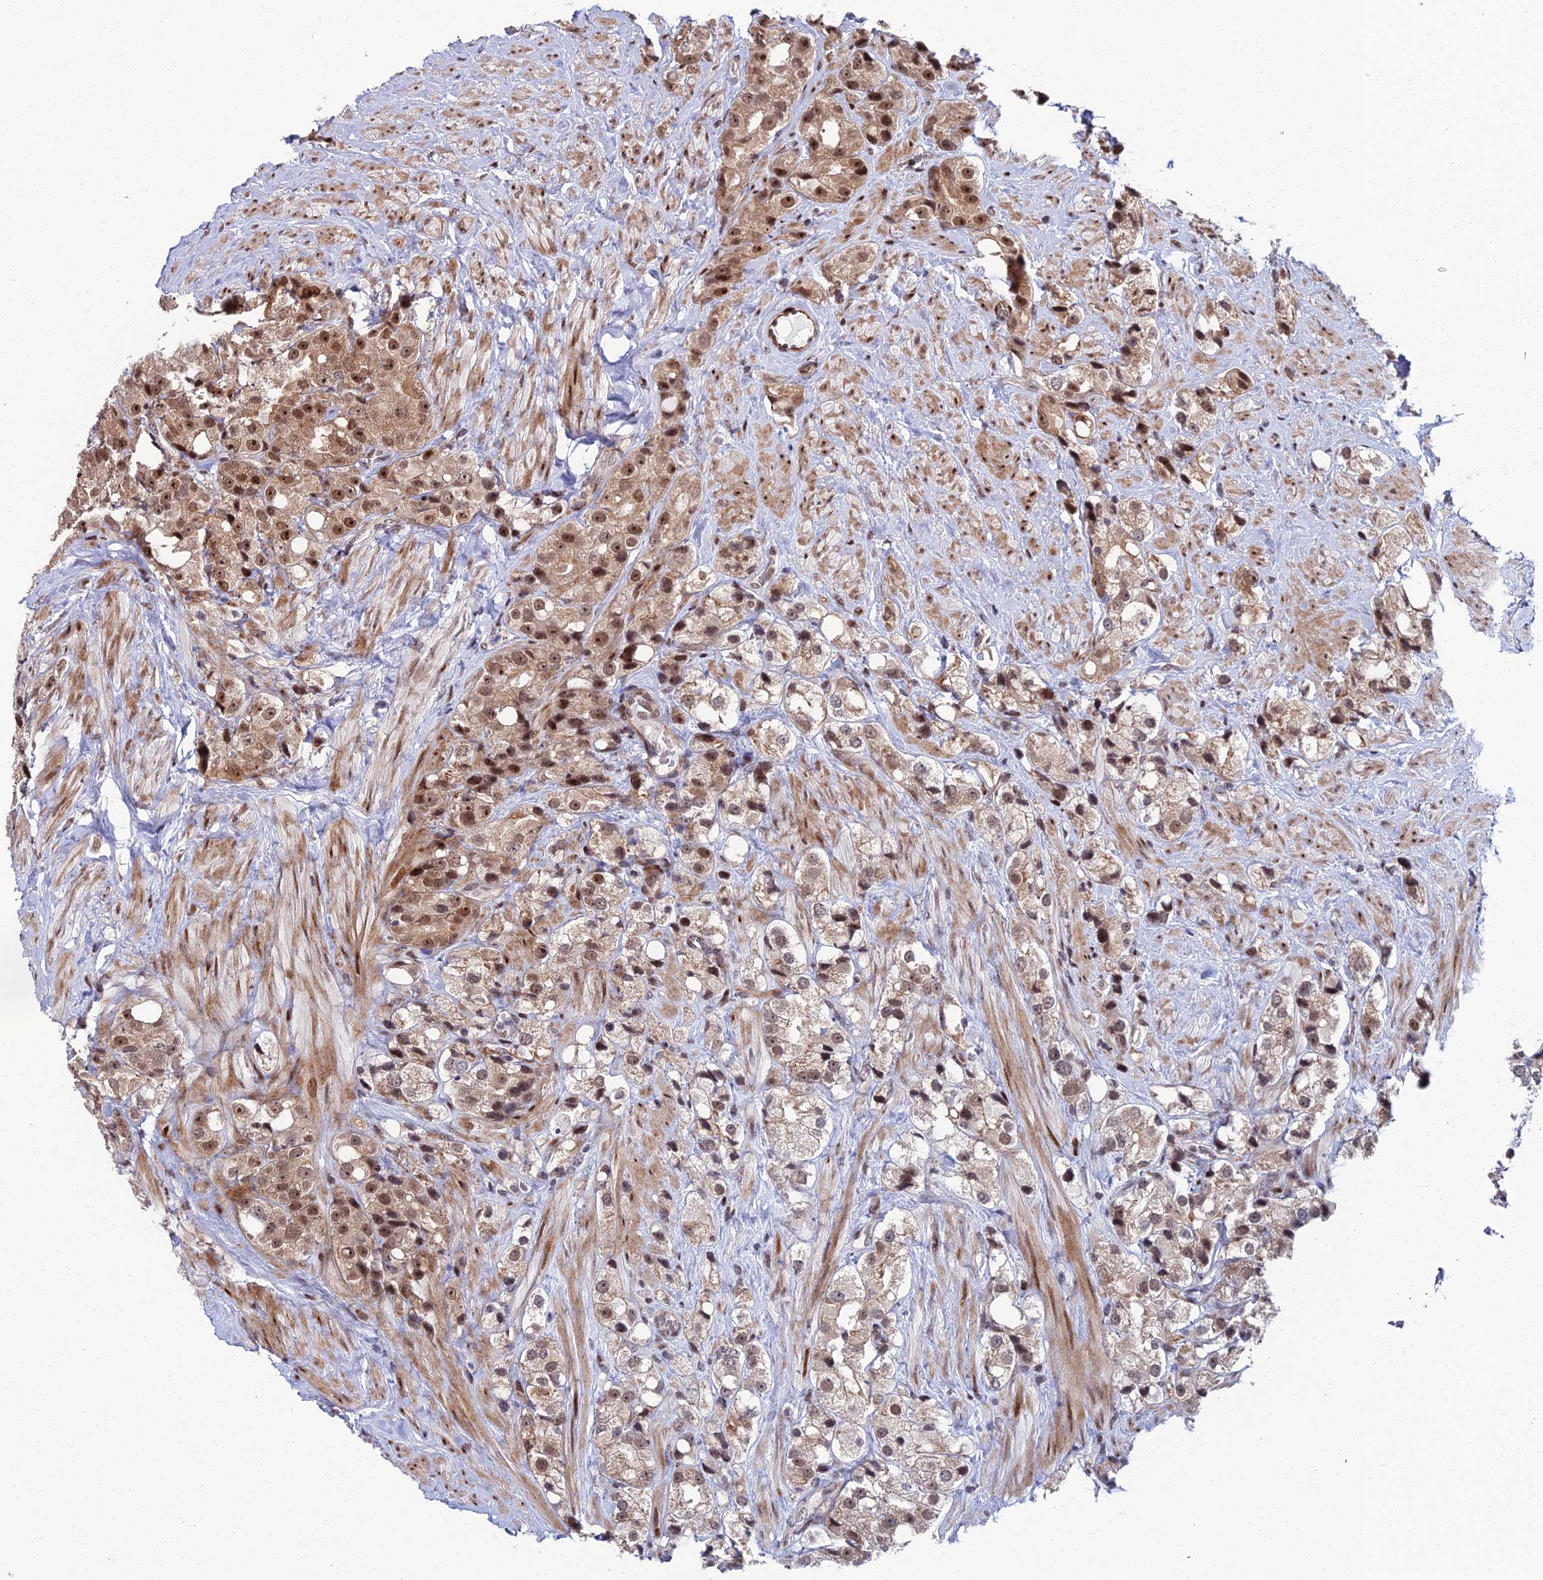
{"staining": {"intensity": "moderate", "quantity": ">75%", "location": "cytoplasmic/membranous,nuclear"}, "tissue": "prostate cancer", "cell_type": "Tumor cells", "image_type": "cancer", "snomed": [{"axis": "morphology", "description": "Adenocarcinoma, NOS"}, {"axis": "topography", "description": "Prostate"}], "caption": "Immunohistochemistry image of neoplastic tissue: prostate adenocarcinoma stained using immunohistochemistry (IHC) reveals medium levels of moderate protein expression localized specifically in the cytoplasmic/membranous and nuclear of tumor cells, appearing as a cytoplasmic/membranous and nuclear brown color.", "gene": "ZNF668", "patient": {"sex": "male", "age": 79}}